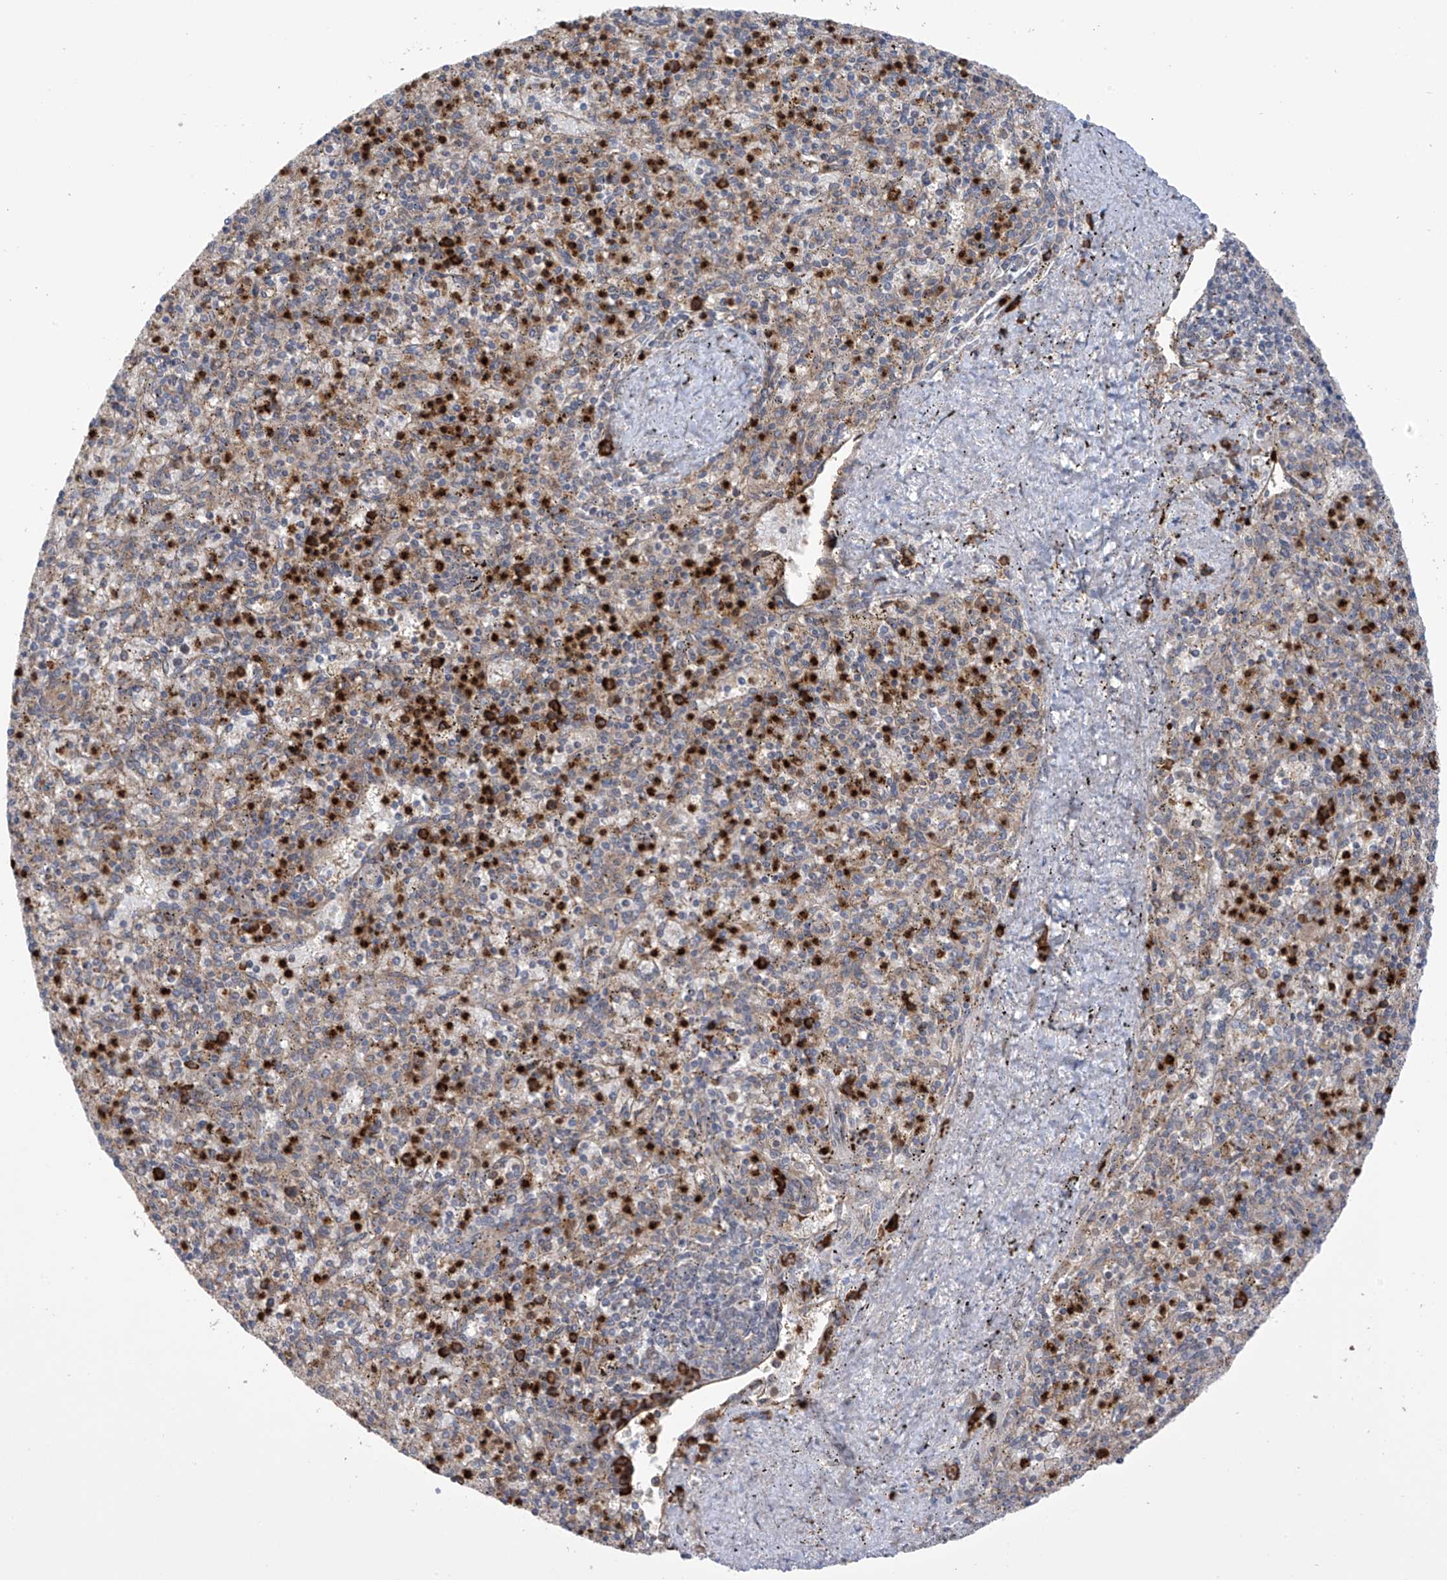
{"staining": {"intensity": "strong", "quantity": "25%-75%", "location": "cytoplasmic/membranous"}, "tissue": "spleen", "cell_type": "Cells in red pulp", "image_type": "normal", "snomed": [{"axis": "morphology", "description": "Normal tissue, NOS"}, {"axis": "topography", "description": "Spleen"}], "caption": "An image of spleen stained for a protein demonstrates strong cytoplasmic/membranous brown staining in cells in red pulp.", "gene": "KIAA1522", "patient": {"sex": "male", "age": 72}}